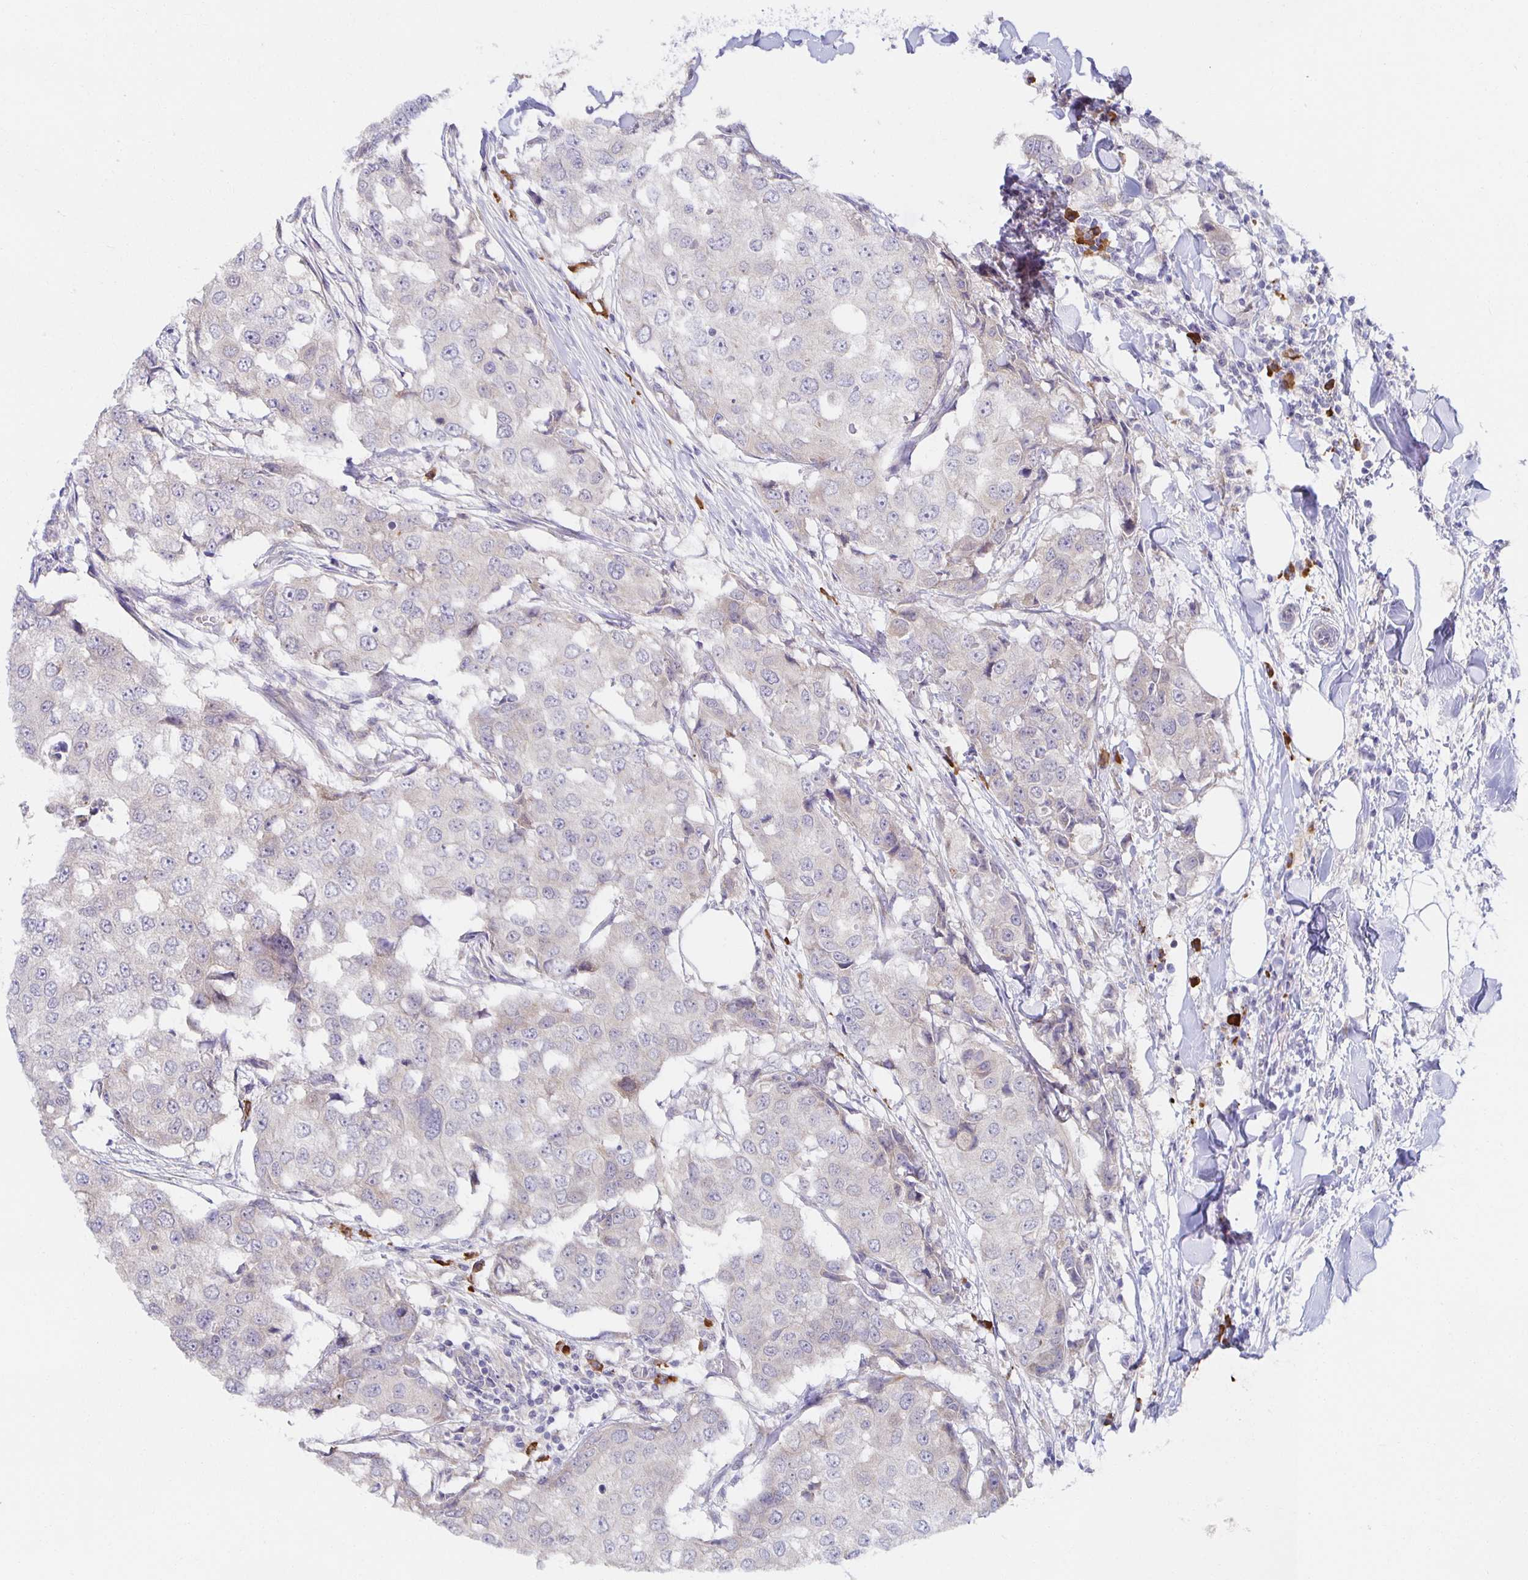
{"staining": {"intensity": "negative", "quantity": "none", "location": "none"}, "tissue": "breast cancer", "cell_type": "Tumor cells", "image_type": "cancer", "snomed": [{"axis": "morphology", "description": "Duct carcinoma"}, {"axis": "topography", "description": "Breast"}], "caption": "There is no significant positivity in tumor cells of breast cancer (infiltrating ductal carcinoma). Brightfield microscopy of IHC stained with DAB (brown) and hematoxylin (blue), captured at high magnification.", "gene": "BAD", "patient": {"sex": "female", "age": 27}}